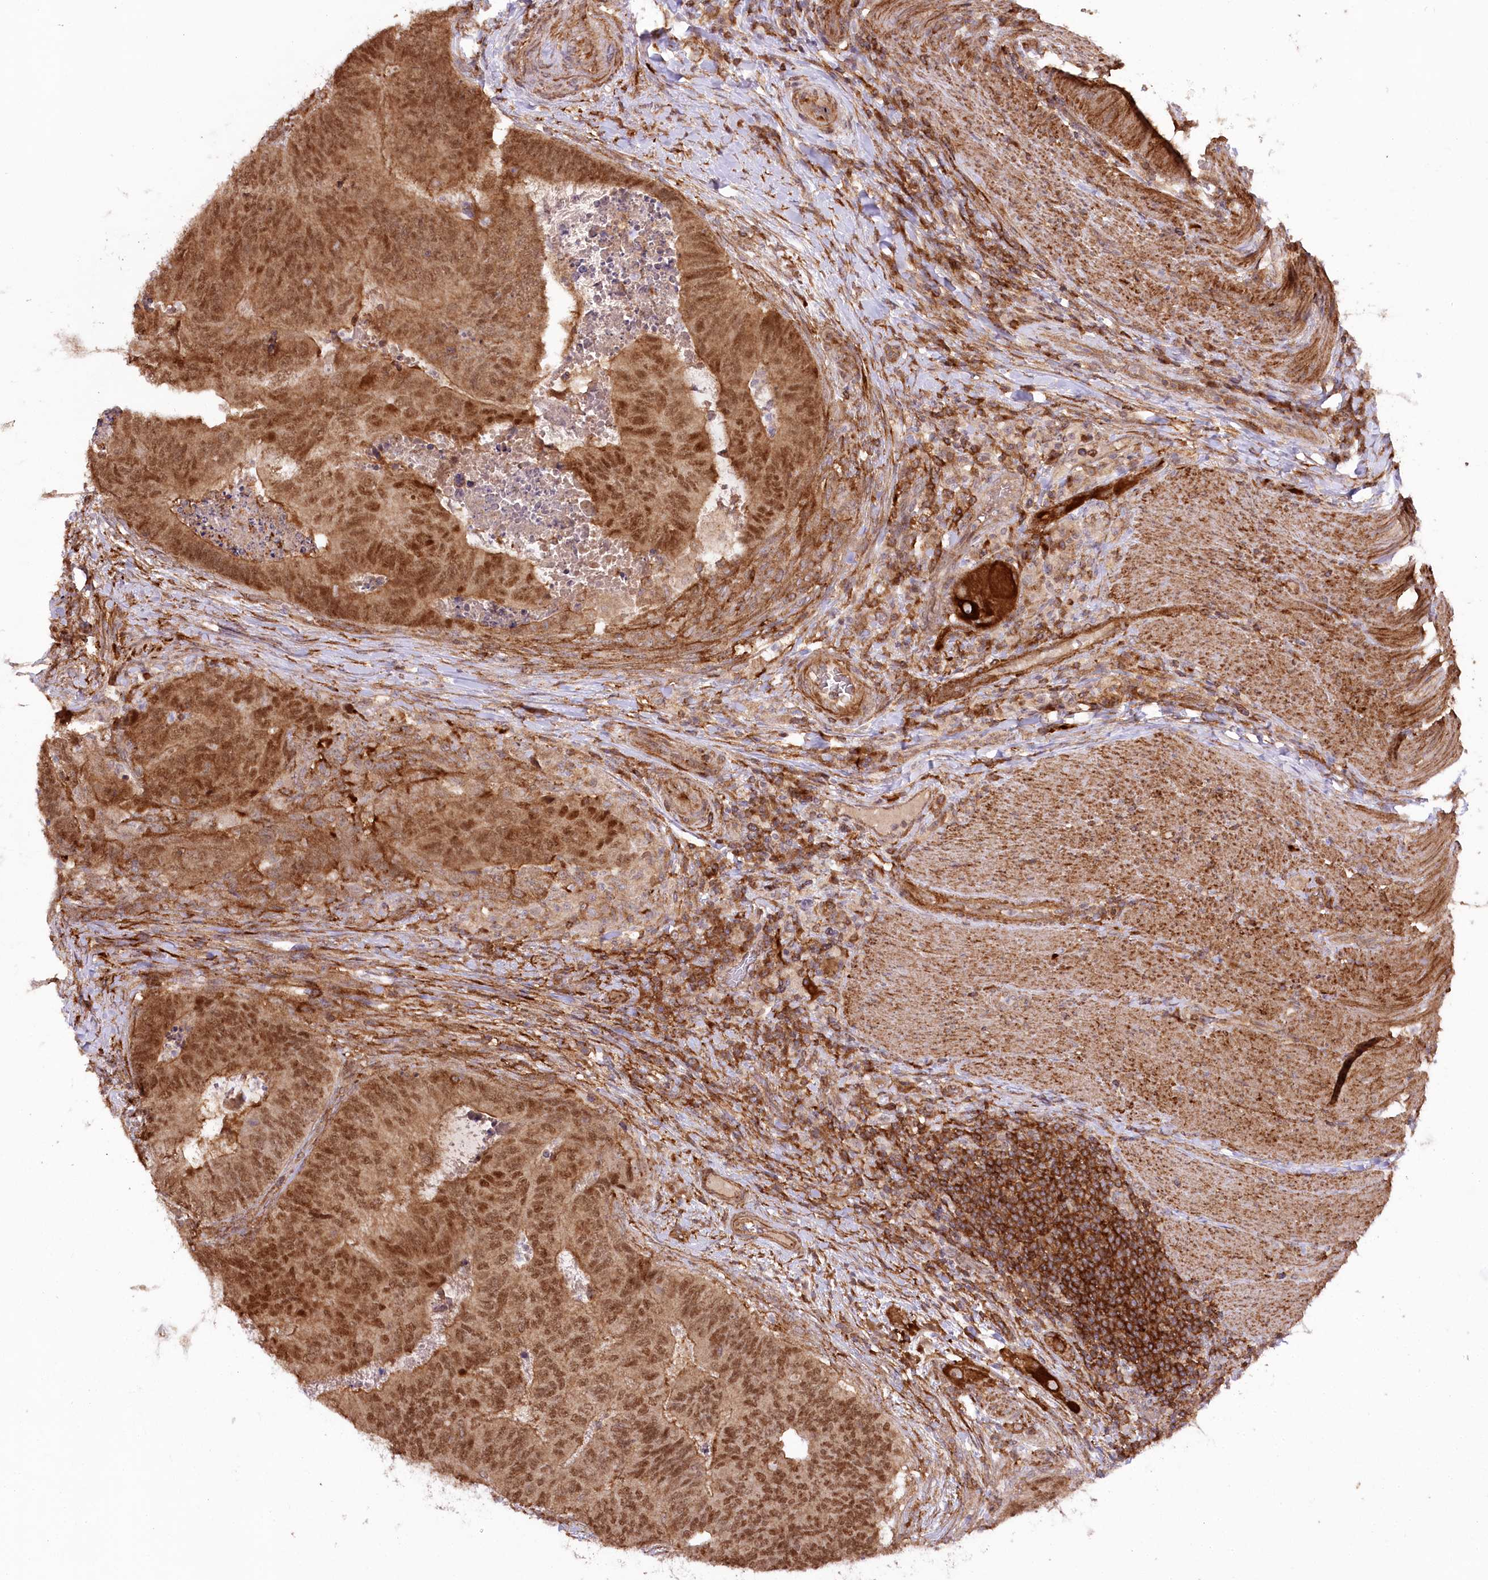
{"staining": {"intensity": "moderate", "quantity": ">75%", "location": "cytoplasmic/membranous,nuclear"}, "tissue": "colorectal cancer", "cell_type": "Tumor cells", "image_type": "cancer", "snomed": [{"axis": "morphology", "description": "Adenocarcinoma, NOS"}, {"axis": "topography", "description": "Colon"}], "caption": "Colorectal adenocarcinoma stained for a protein shows moderate cytoplasmic/membranous and nuclear positivity in tumor cells.", "gene": "CCDC91", "patient": {"sex": "female", "age": 67}}